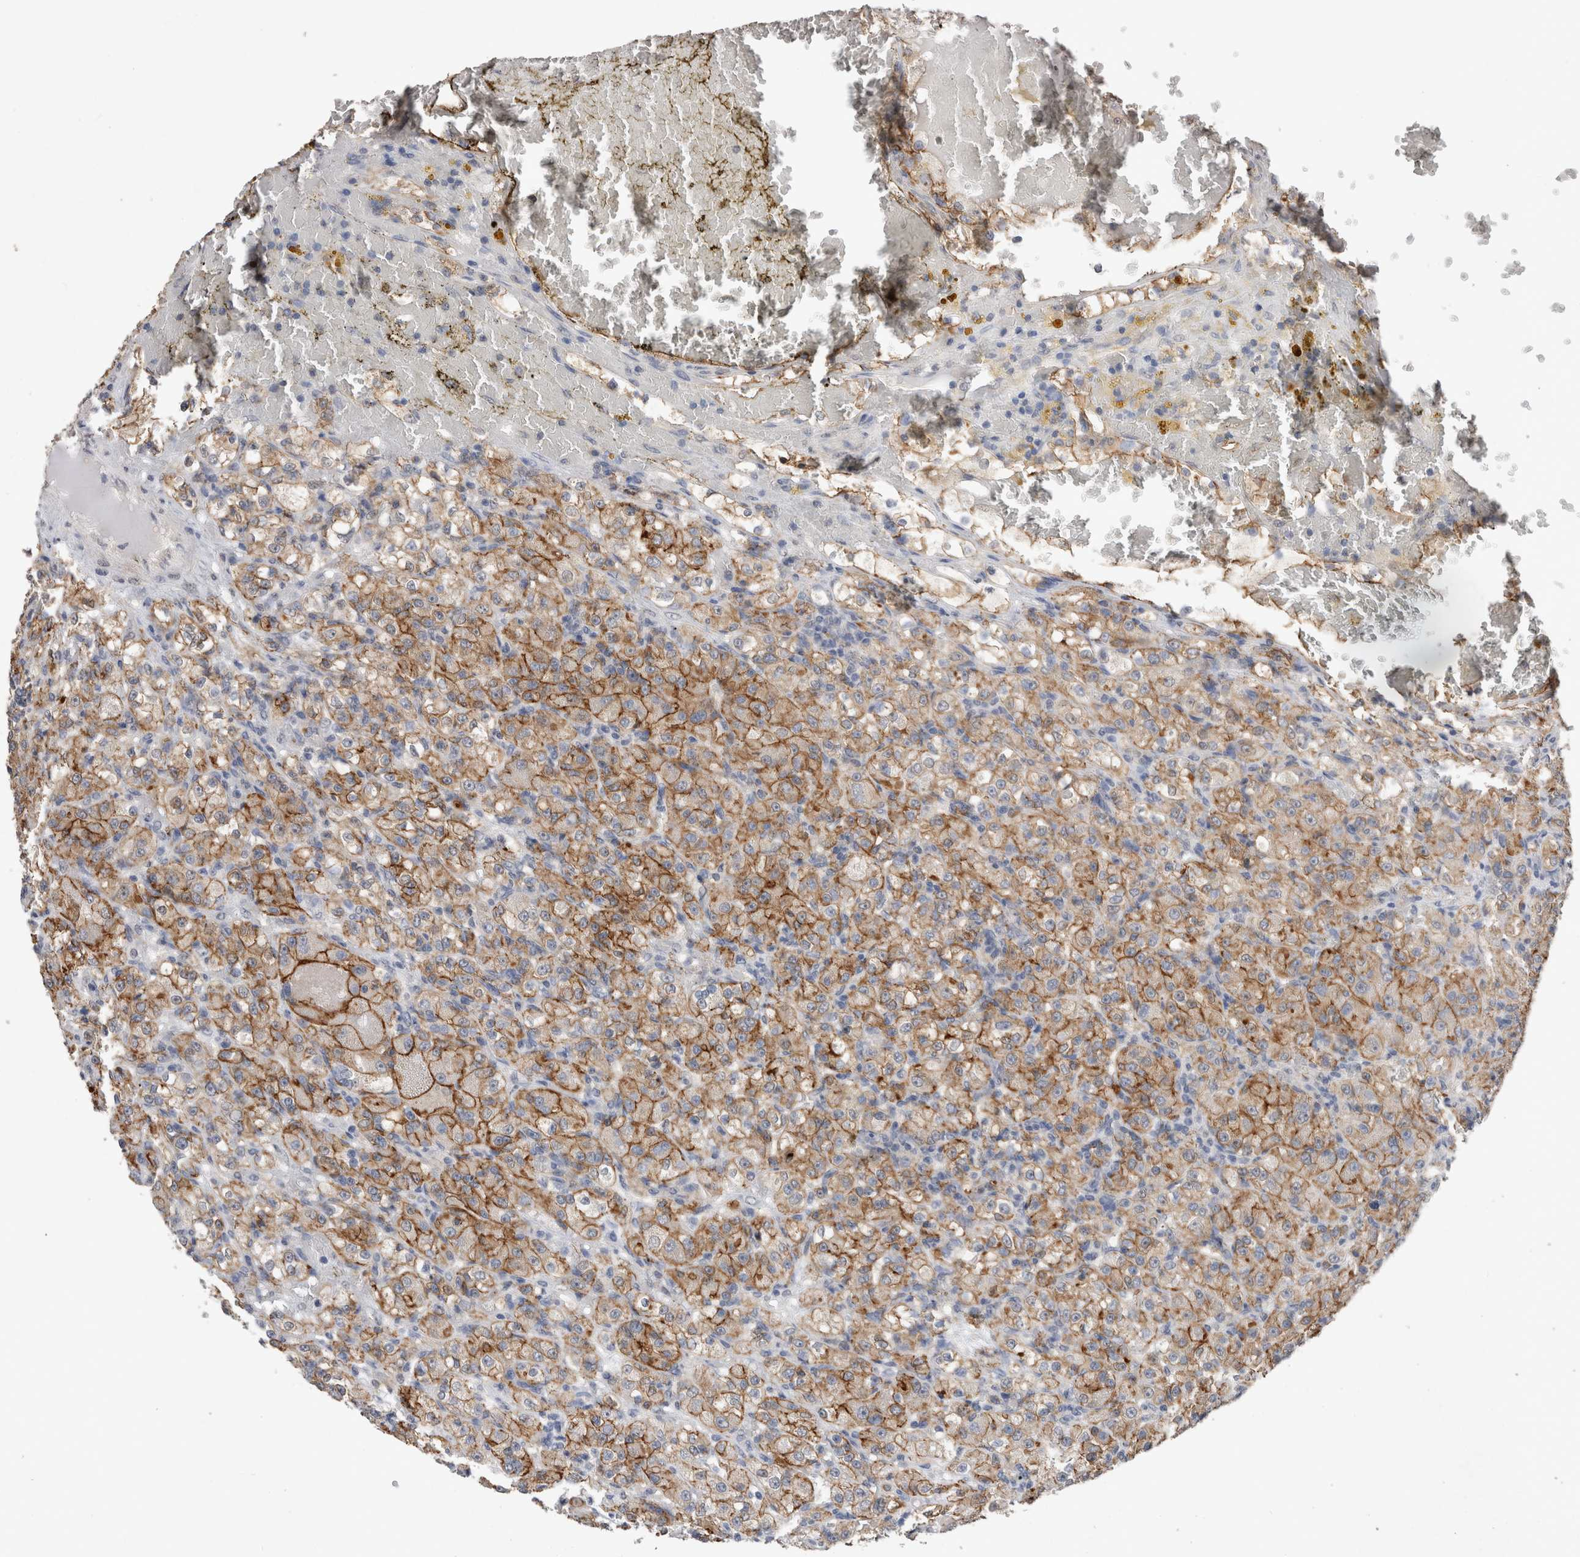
{"staining": {"intensity": "moderate", "quantity": ">75%", "location": "cytoplasmic/membranous"}, "tissue": "renal cancer", "cell_type": "Tumor cells", "image_type": "cancer", "snomed": [{"axis": "morphology", "description": "Normal tissue, NOS"}, {"axis": "morphology", "description": "Adenocarcinoma, NOS"}, {"axis": "topography", "description": "Kidney"}], "caption": "Immunohistochemical staining of human adenocarcinoma (renal) reveals medium levels of moderate cytoplasmic/membranous positivity in approximately >75% of tumor cells.", "gene": "CDH6", "patient": {"sex": "male", "age": 61}}